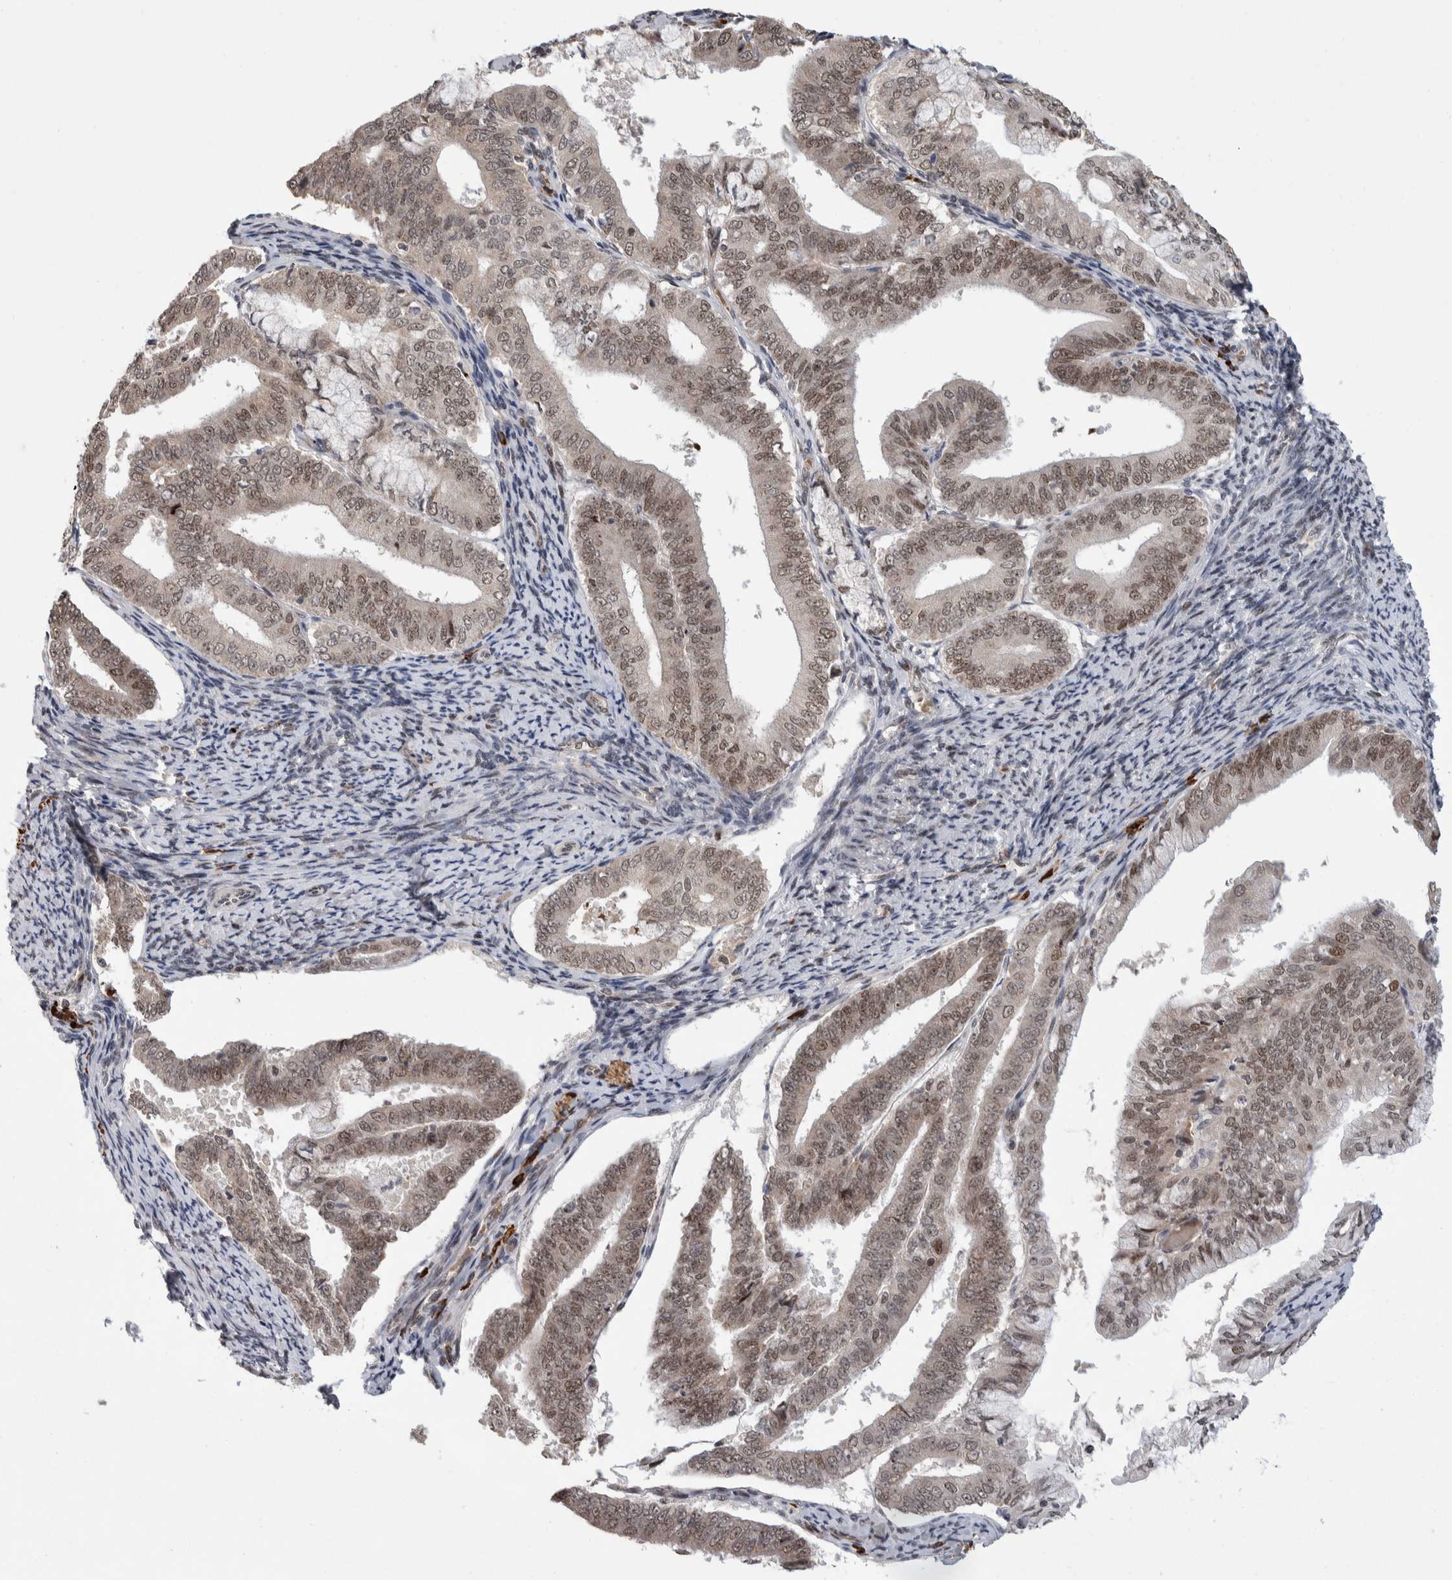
{"staining": {"intensity": "weak", "quantity": ">75%", "location": "nuclear"}, "tissue": "endometrial cancer", "cell_type": "Tumor cells", "image_type": "cancer", "snomed": [{"axis": "morphology", "description": "Adenocarcinoma, NOS"}, {"axis": "topography", "description": "Endometrium"}], "caption": "Endometrial cancer (adenocarcinoma) stained with immunohistochemistry (IHC) reveals weak nuclear staining in about >75% of tumor cells.", "gene": "ZNF592", "patient": {"sex": "female", "age": 63}}